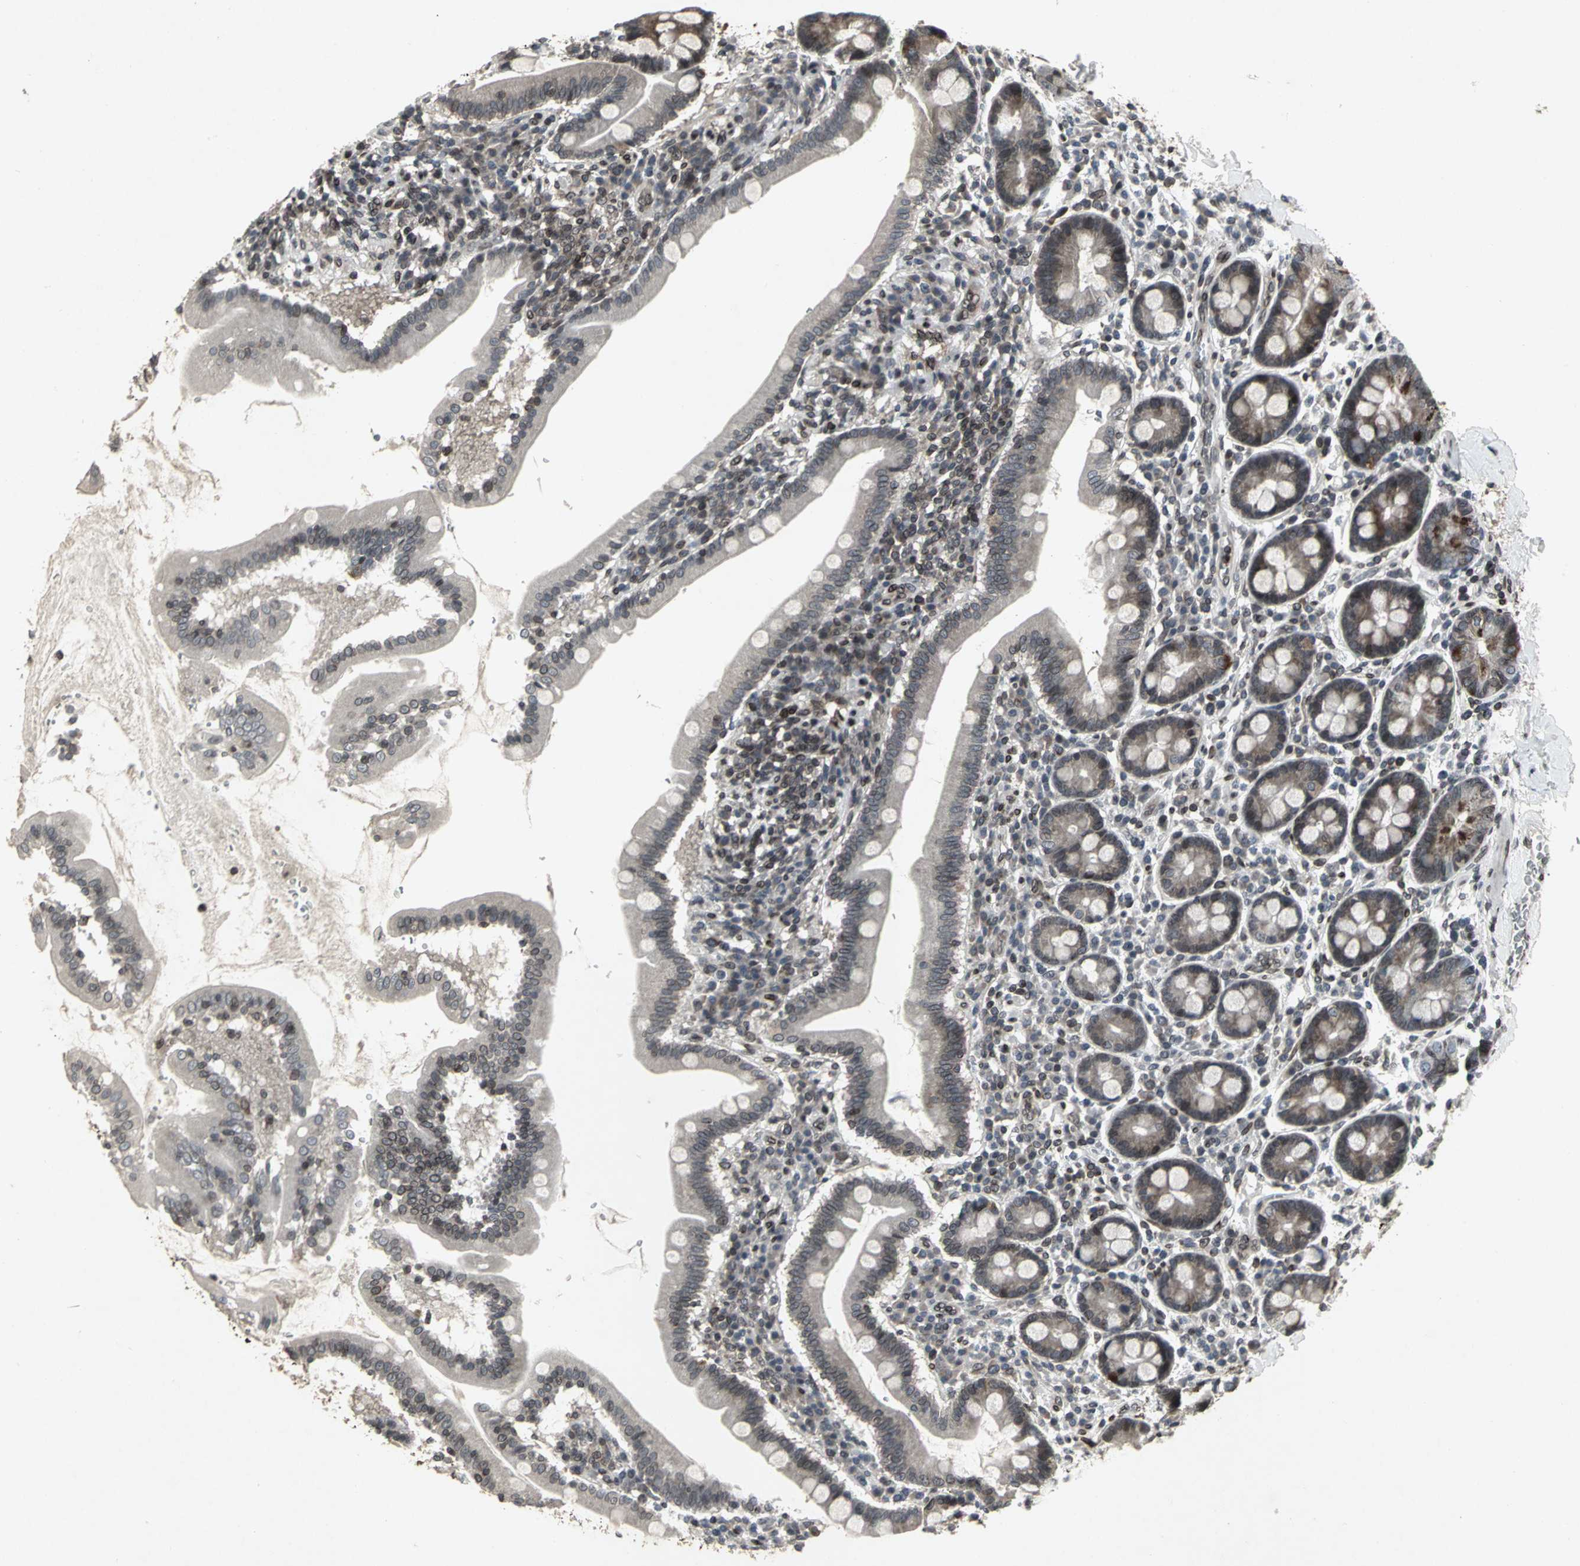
{"staining": {"intensity": "weak", "quantity": "25%-75%", "location": "cytoplasmic/membranous,nuclear"}, "tissue": "duodenum", "cell_type": "Glandular cells", "image_type": "normal", "snomed": [{"axis": "morphology", "description": "Normal tissue, NOS"}, {"axis": "topography", "description": "Duodenum"}], "caption": "Duodenum was stained to show a protein in brown. There is low levels of weak cytoplasmic/membranous,nuclear expression in approximately 25%-75% of glandular cells. Immunohistochemistry (ihc) stains the protein in brown and the nuclei are stained blue.", "gene": "SH2B3", "patient": {"sex": "male", "age": 50}}